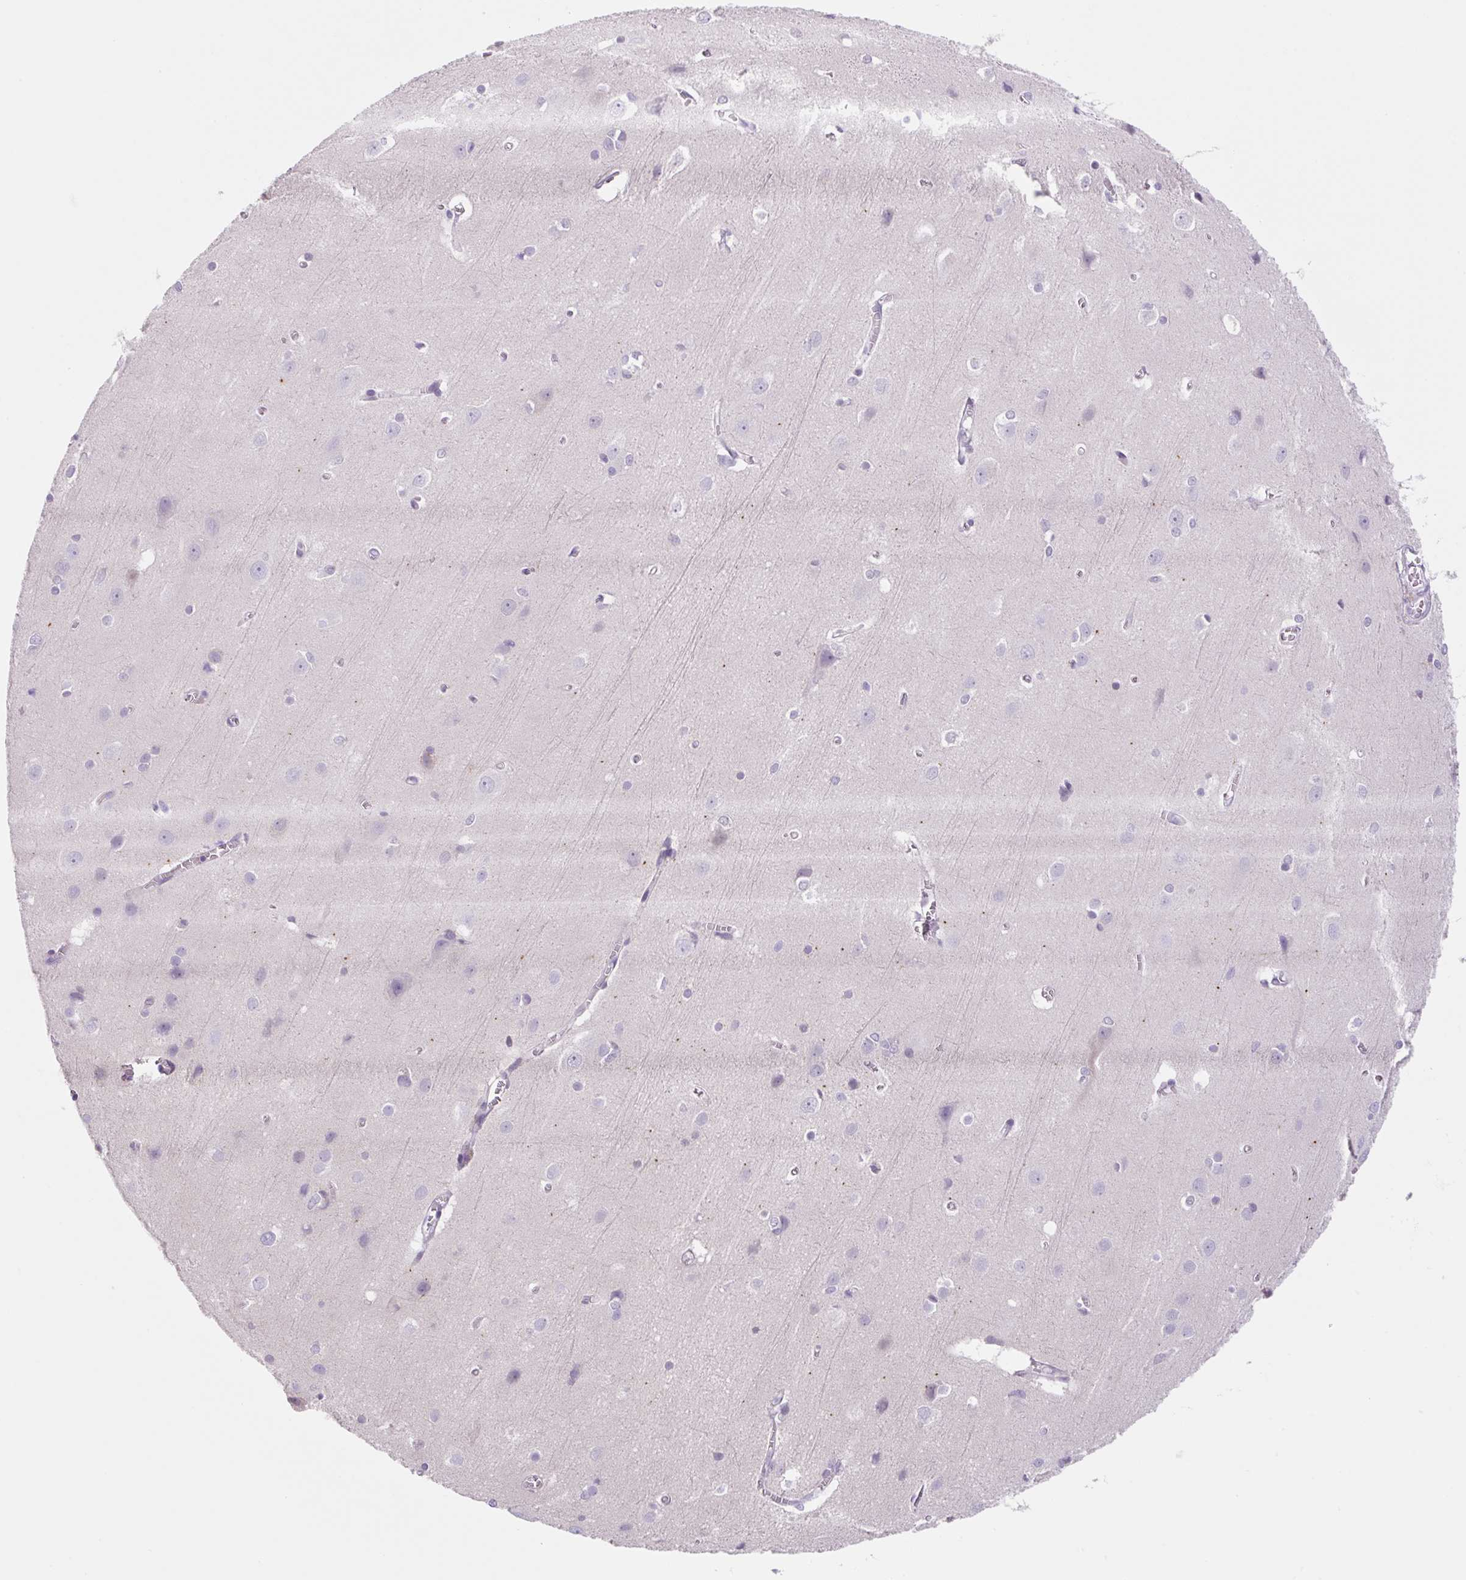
{"staining": {"intensity": "negative", "quantity": "none", "location": "none"}, "tissue": "cerebral cortex", "cell_type": "Endothelial cells", "image_type": "normal", "snomed": [{"axis": "morphology", "description": "Normal tissue, NOS"}, {"axis": "topography", "description": "Cerebral cortex"}], "caption": "Immunohistochemistry (IHC) of normal cerebral cortex reveals no staining in endothelial cells. The staining was performed using DAB (3,3'-diaminobenzidine) to visualize the protein expression in brown, while the nuclei were stained in blue with hematoxylin (Magnification: 20x).", "gene": "SYNE3", "patient": {"sex": "male", "age": 37}}